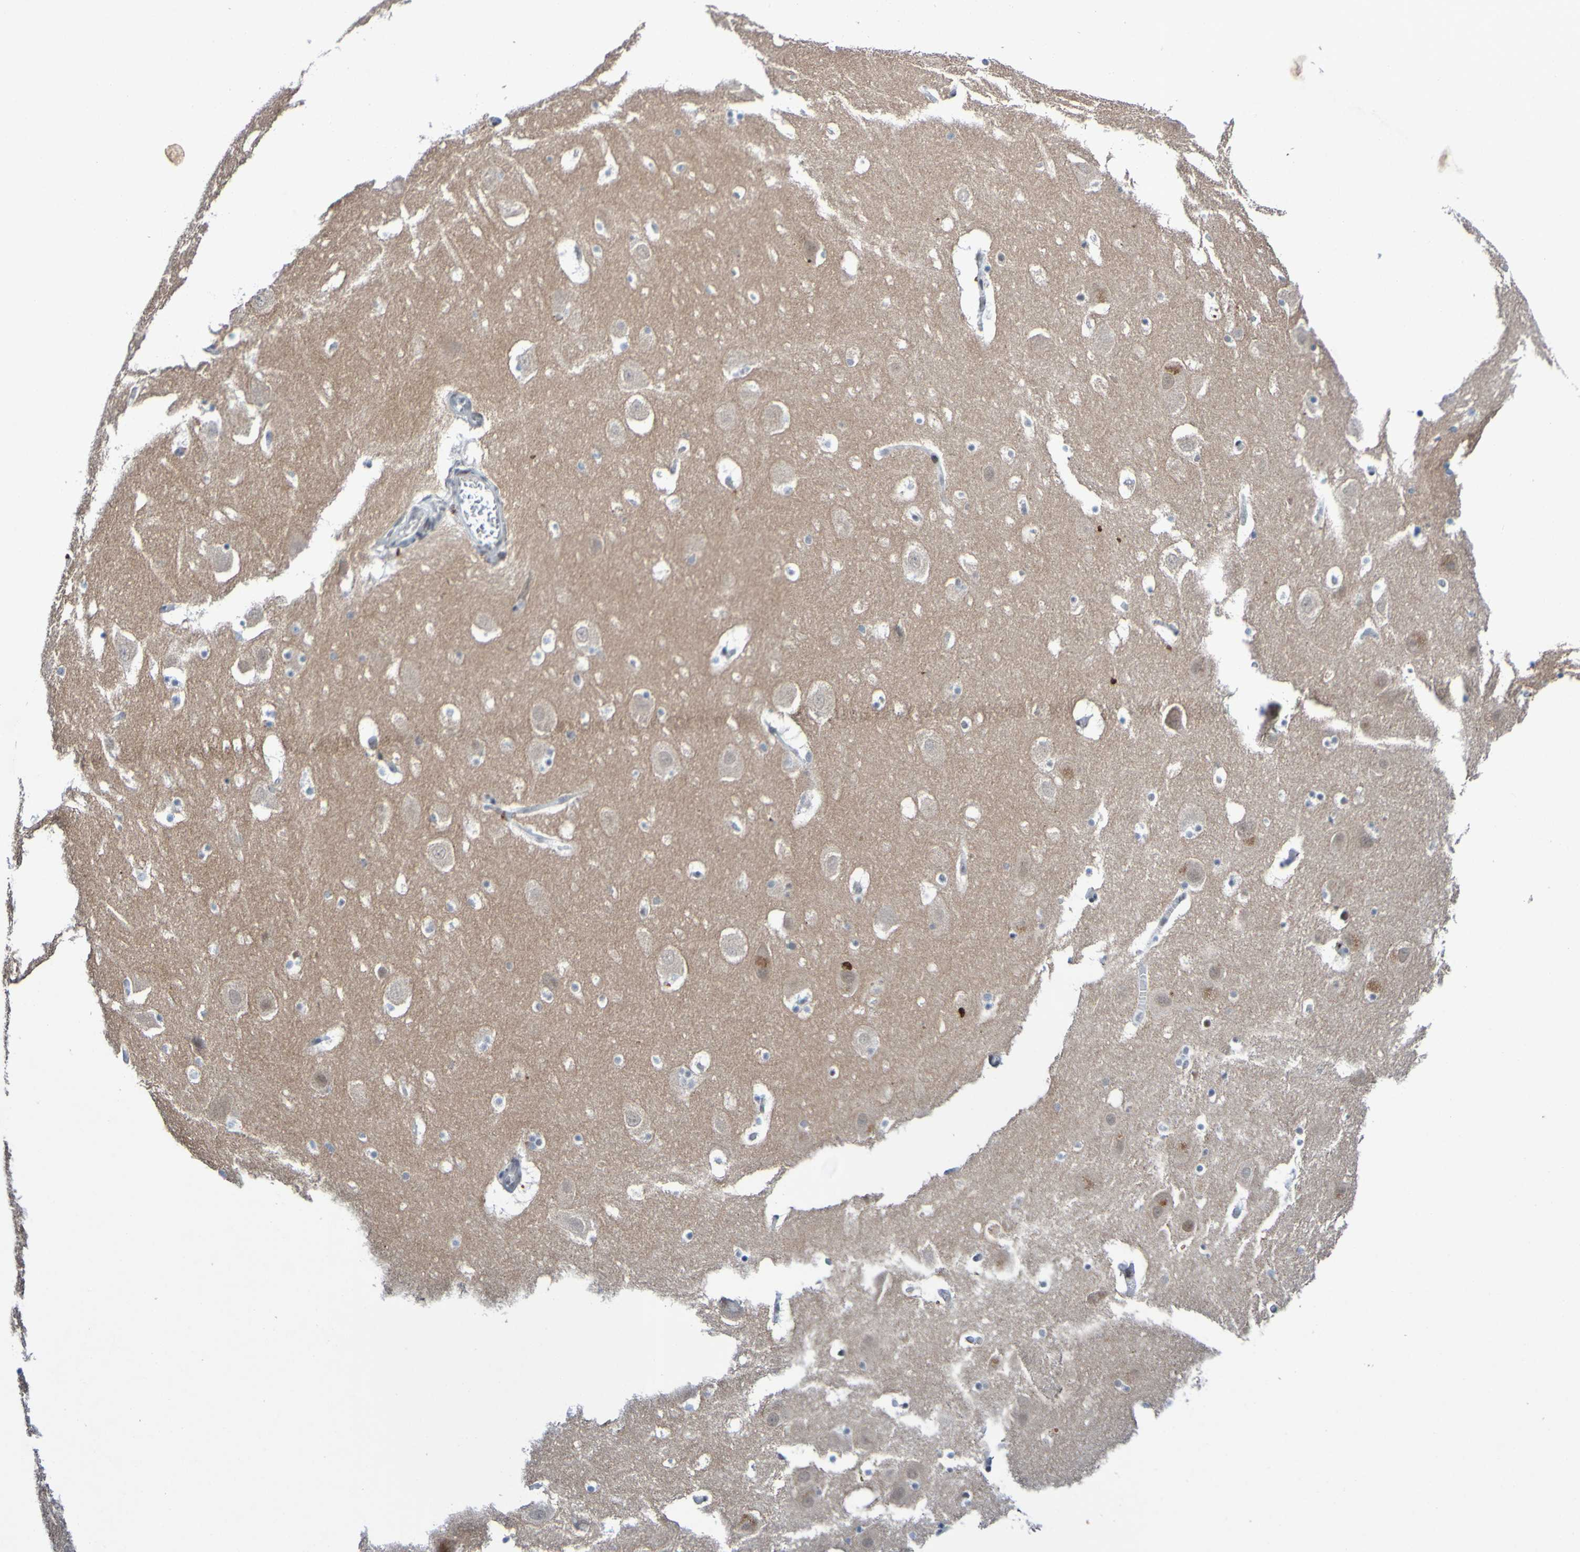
{"staining": {"intensity": "strong", "quantity": "<25%", "location": "nuclear"}, "tissue": "hippocampus", "cell_type": "Glial cells", "image_type": "normal", "snomed": [{"axis": "morphology", "description": "Normal tissue, NOS"}, {"axis": "topography", "description": "Hippocampus"}], "caption": "High-magnification brightfield microscopy of unremarkable hippocampus stained with DAB (brown) and counterstained with hematoxylin (blue). glial cells exhibit strong nuclear expression is seen in approximately<25% of cells. Immunohistochemistry (ihc) stains the protein of interest in brown and the nuclei are stained blue.", "gene": "PCGF1", "patient": {"sex": "male", "age": 45}}